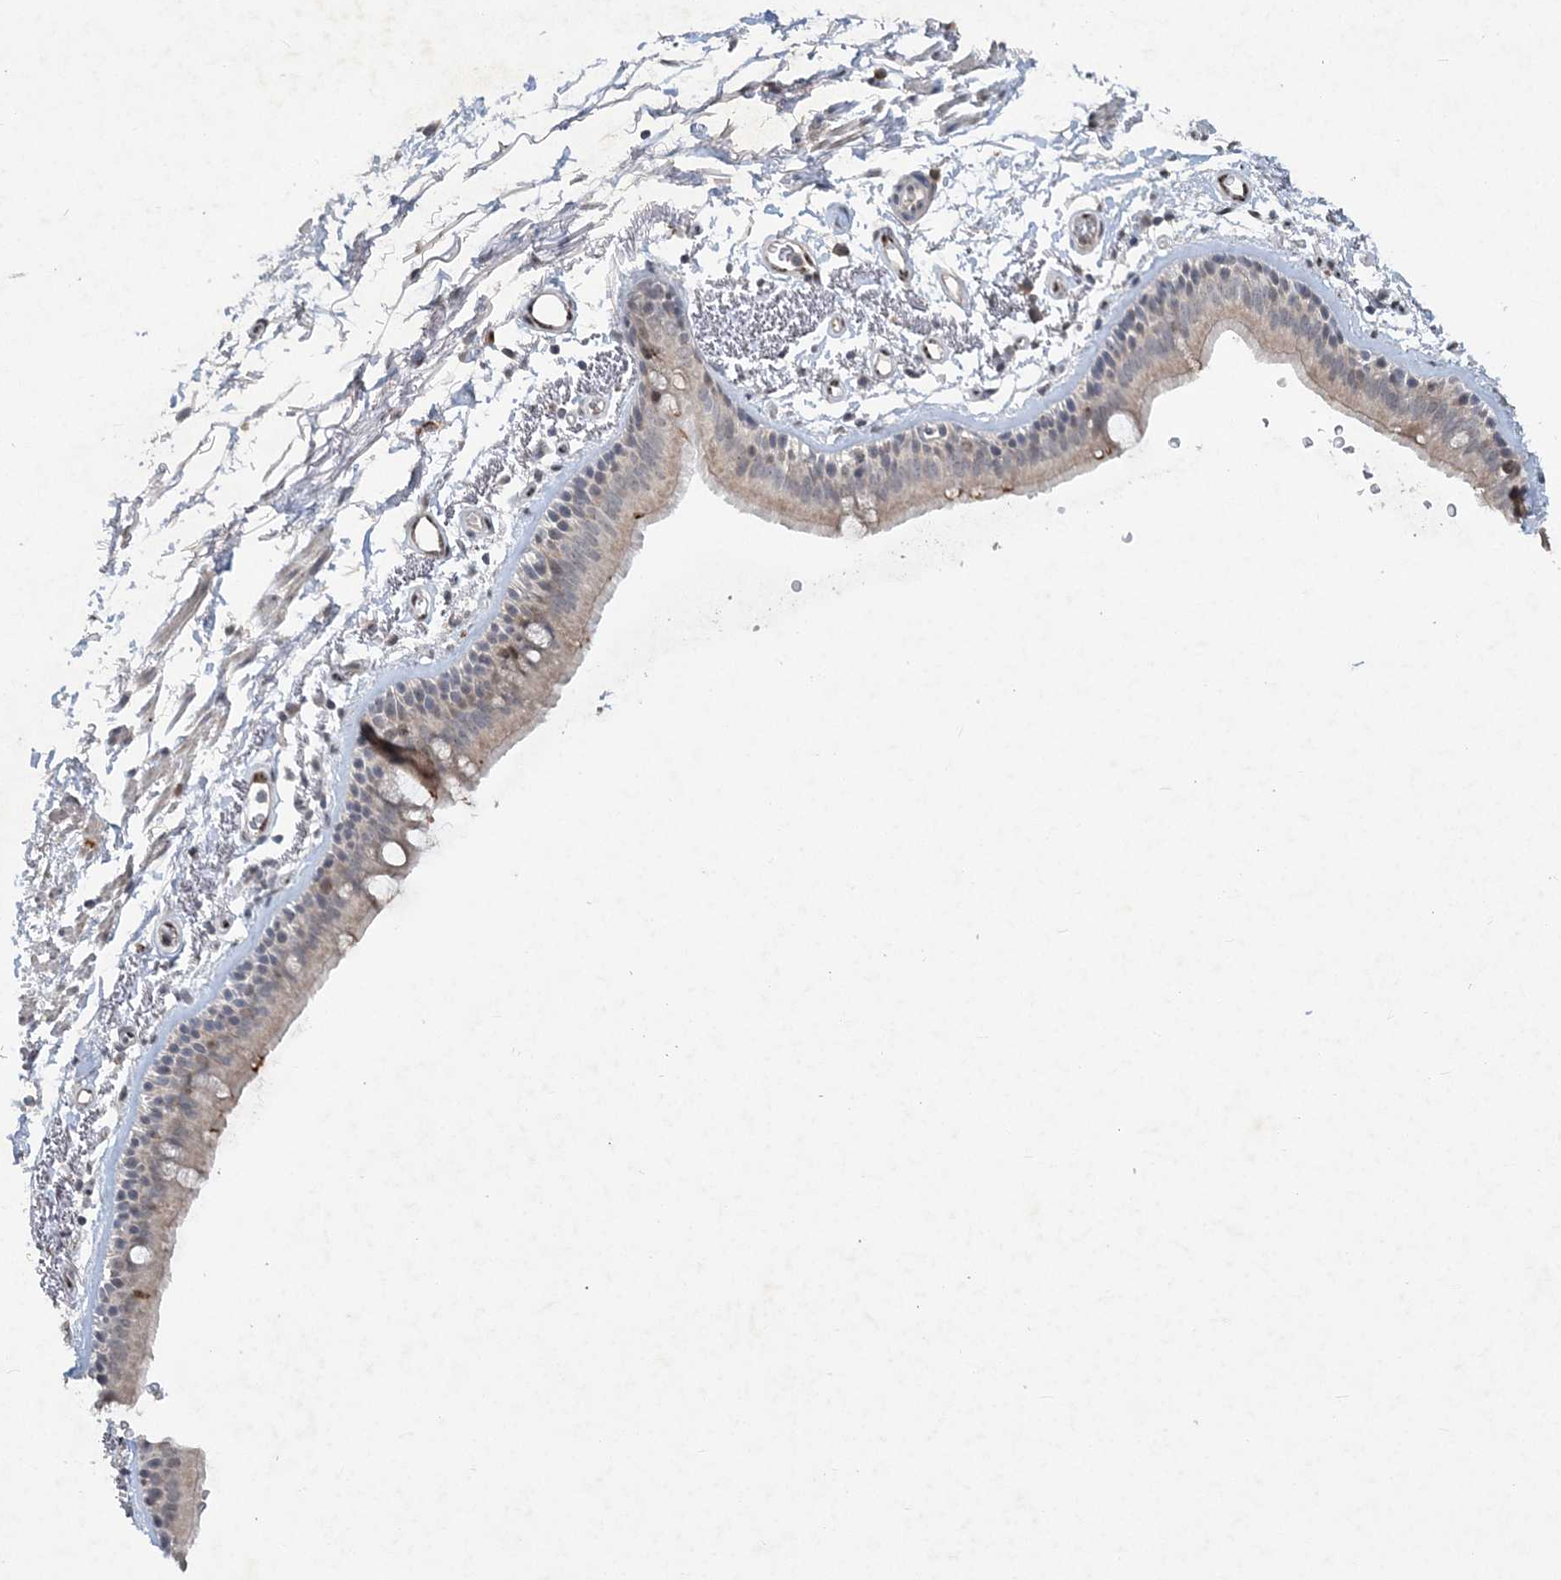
{"staining": {"intensity": "weak", "quantity": "<25%", "location": "cytoplasmic/membranous"}, "tissue": "bronchus", "cell_type": "Respiratory epithelial cells", "image_type": "normal", "snomed": [{"axis": "morphology", "description": "Normal tissue, NOS"}, {"axis": "topography", "description": "Lymph node"}, {"axis": "topography", "description": "Bronchus"}], "caption": "High power microscopy photomicrograph of an IHC histopathology image of benign bronchus, revealing no significant staining in respiratory epithelial cells. The staining is performed using DAB (3,3'-diaminobenzidine) brown chromogen with nuclei counter-stained in using hematoxylin.", "gene": "GIN1", "patient": {"sex": "female", "age": 70}}